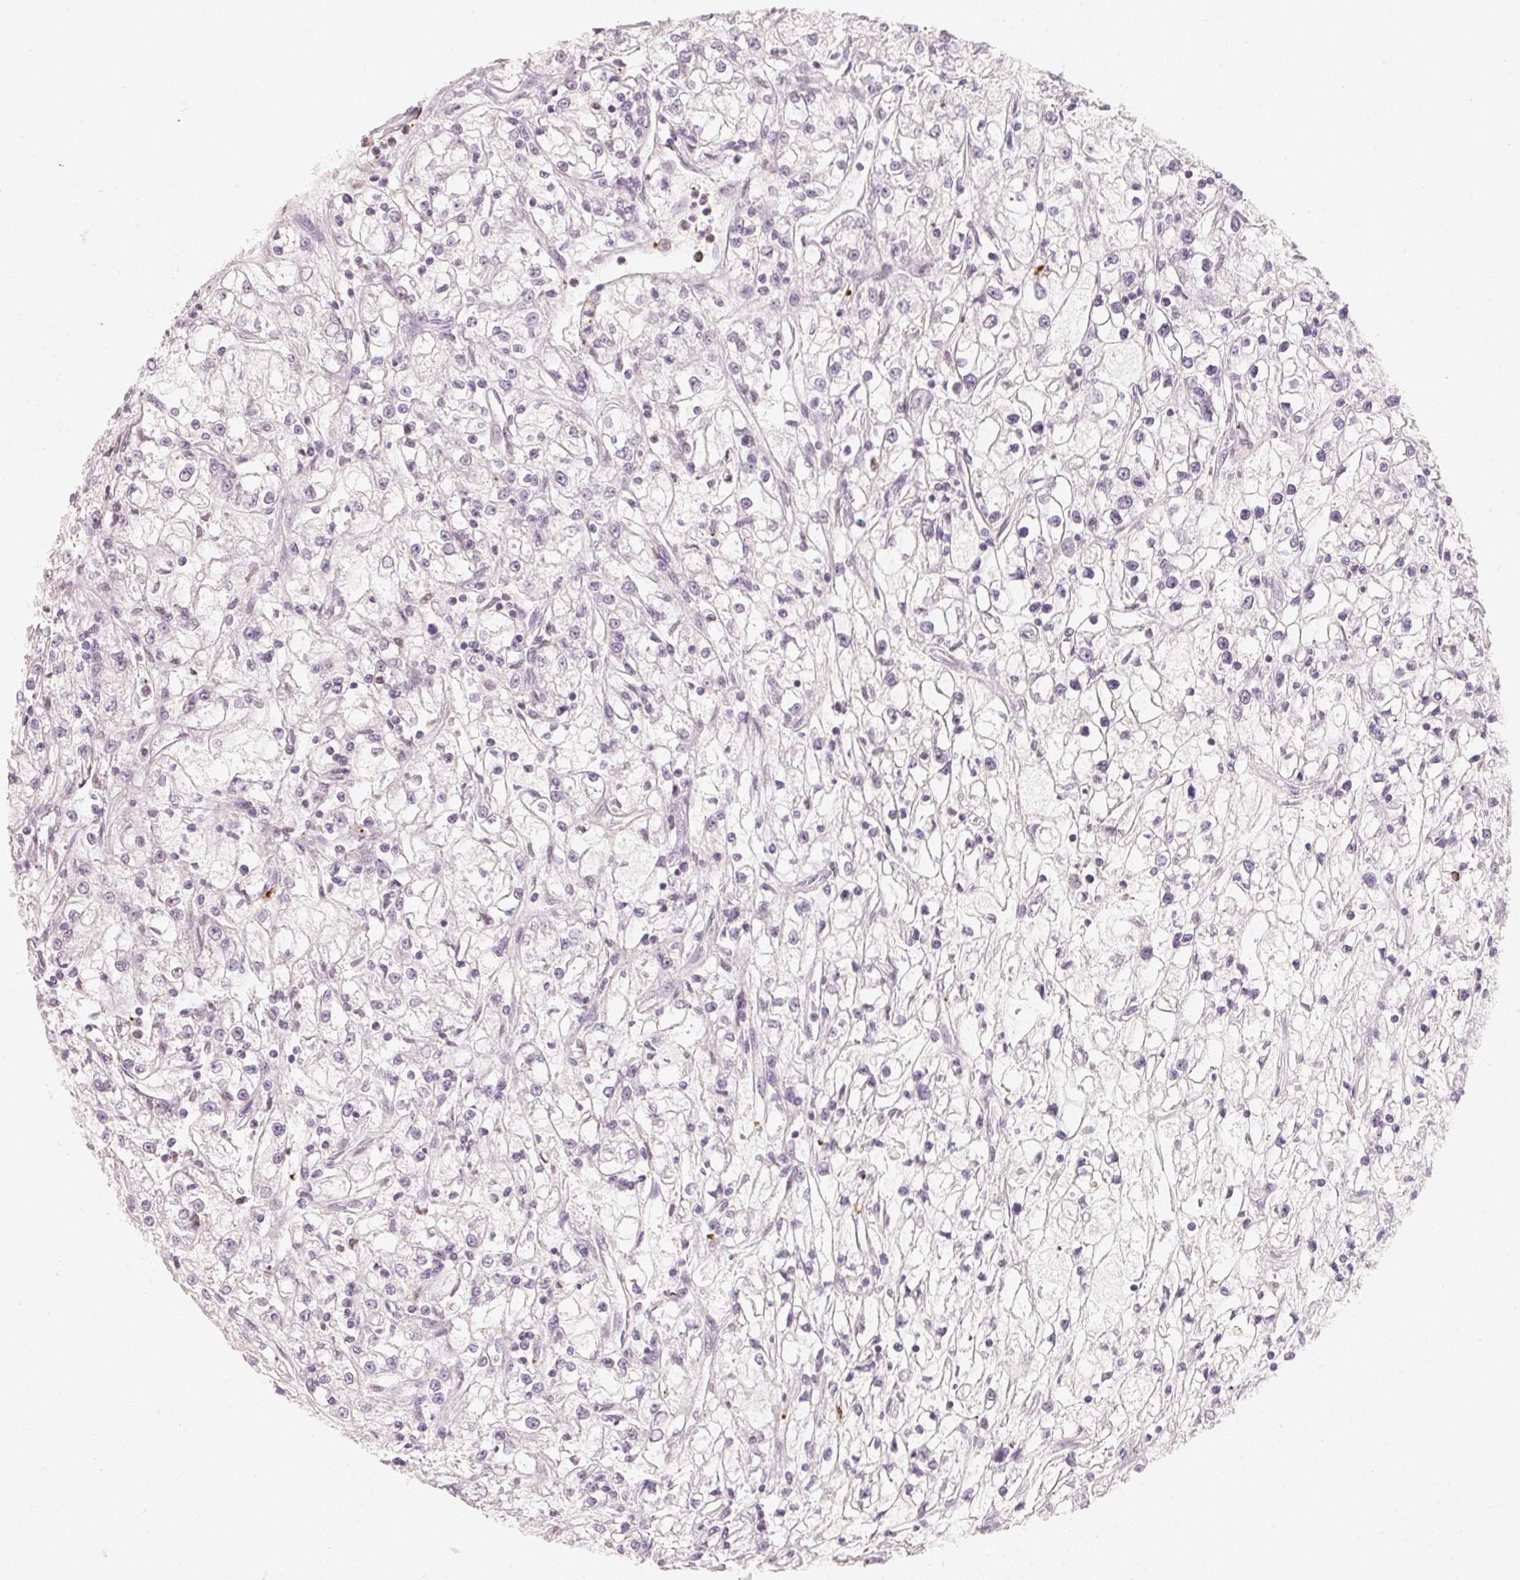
{"staining": {"intensity": "negative", "quantity": "none", "location": "none"}, "tissue": "renal cancer", "cell_type": "Tumor cells", "image_type": "cancer", "snomed": [{"axis": "morphology", "description": "Adenocarcinoma, NOS"}, {"axis": "topography", "description": "Kidney"}], "caption": "There is no significant positivity in tumor cells of renal cancer (adenocarcinoma).", "gene": "ARHGAP22", "patient": {"sex": "female", "age": 59}}